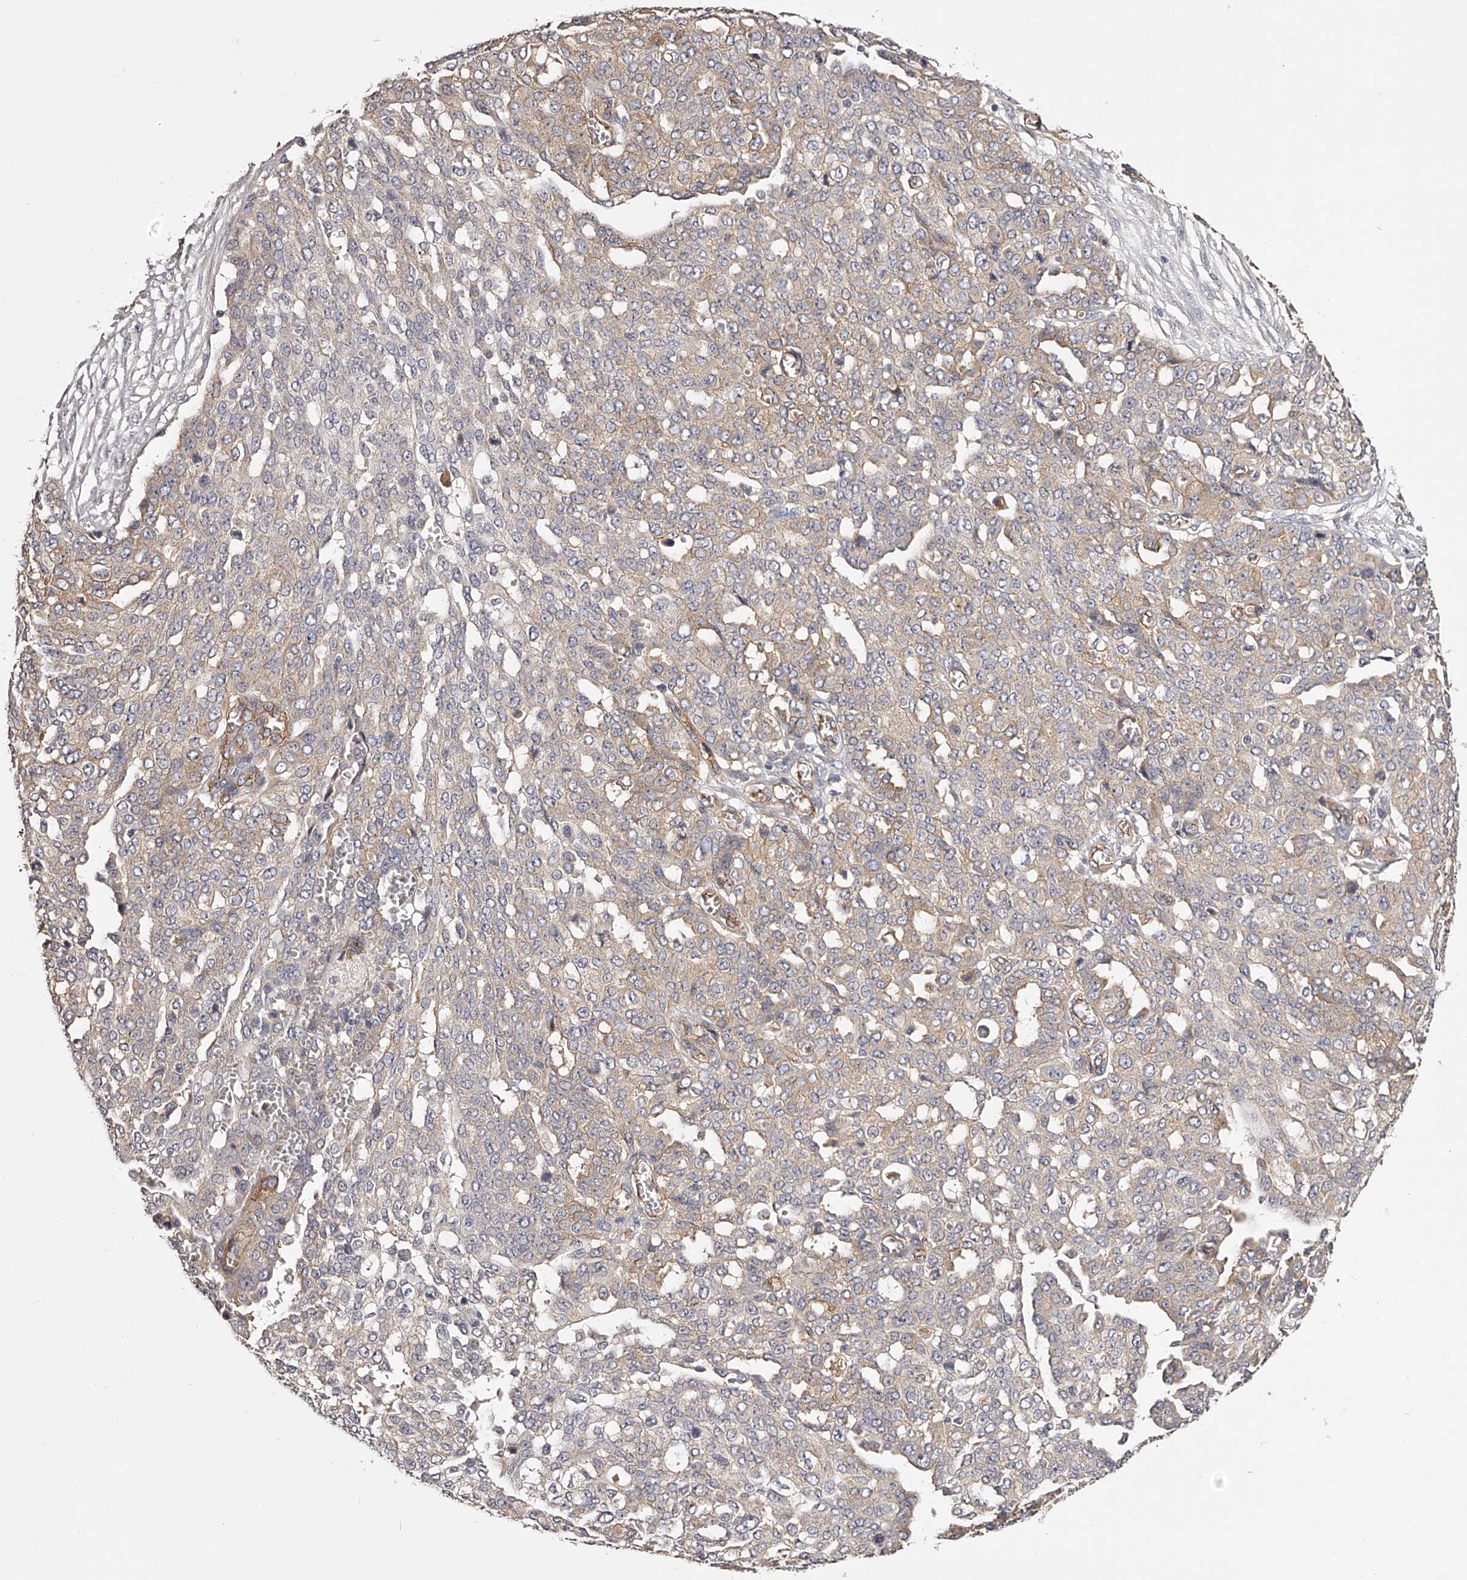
{"staining": {"intensity": "weak", "quantity": ">75%", "location": "cytoplasmic/membranous"}, "tissue": "ovarian cancer", "cell_type": "Tumor cells", "image_type": "cancer", "snomed": [{"axis": "morphology", "description": "Cystadenocarcinoma, serous, NOS"}, {"axis": "topography", "description": "Soft tissue"}, {"axis": "topography", "description": "Ovary"}], "caption": "A low amount of weak cytoplasmic/membranous staining is present in about >75% of tumor cells in ovarian cancer (serous cystadenocarcinoma) tissue.", "gene": "LTV1", "patient": {"sex": "female", "age": 57}}